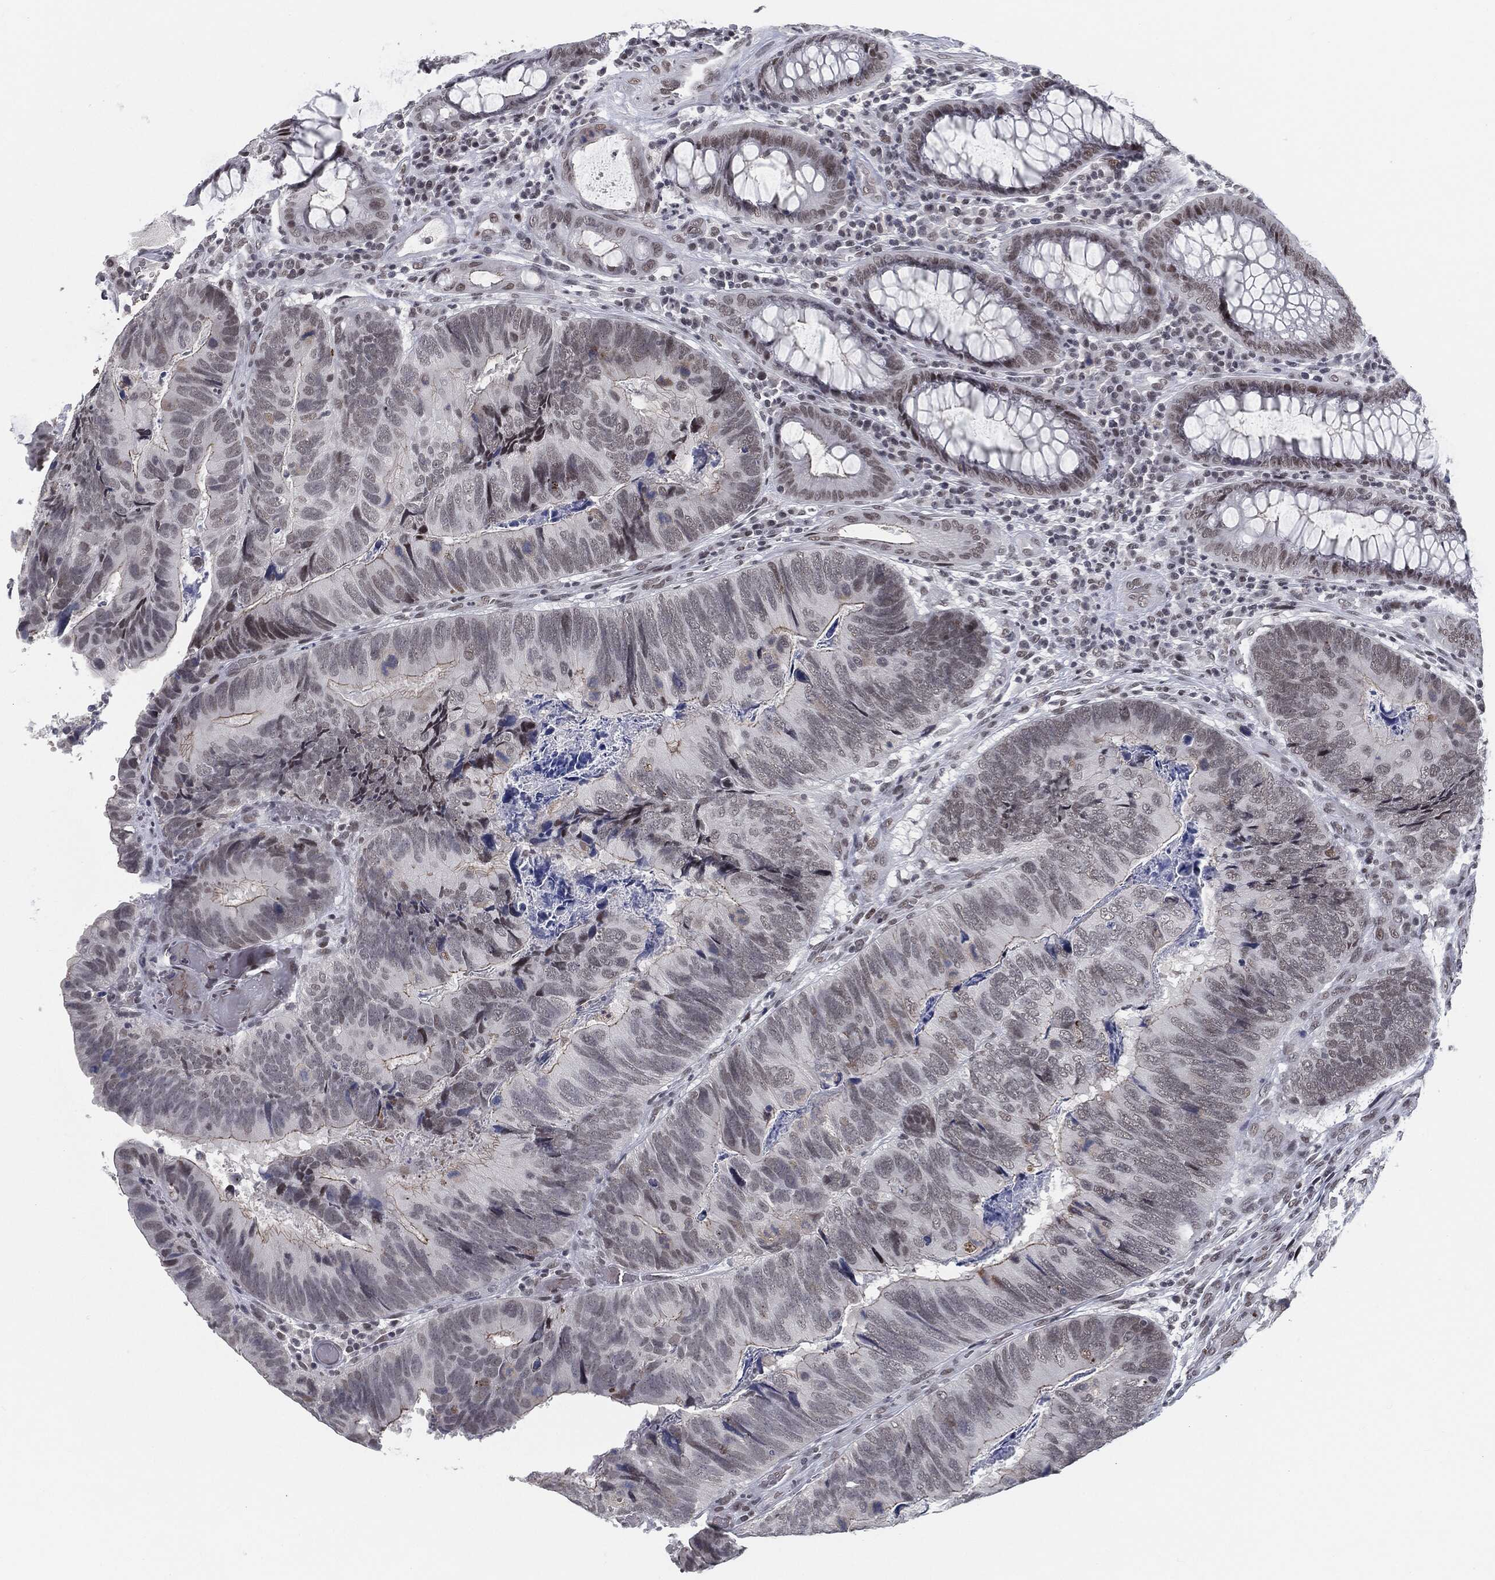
{"staining": {"intensity": "strong", "quantity": "<25%", "location": "nuclear"}, "tissue": "colorectal cancer", "cell_type": "Tumor cells", "image_type": "cancer", "snomed": [{"axis": "morphology", "description": "Adenocarcinoma, NOS"}, {"axis": "topography", "description": "Colon"}], "caption": "A brown stain highlights strong nuclear positivity of a protein in human colorectal adenocarcinoma tumor cells. (DAB (3,3'-diaminobenzidine) IHC with brightfield microscopy, high magnification).", "gene": "ANXA1", "patient": {"sex": "female", "age": 67}}